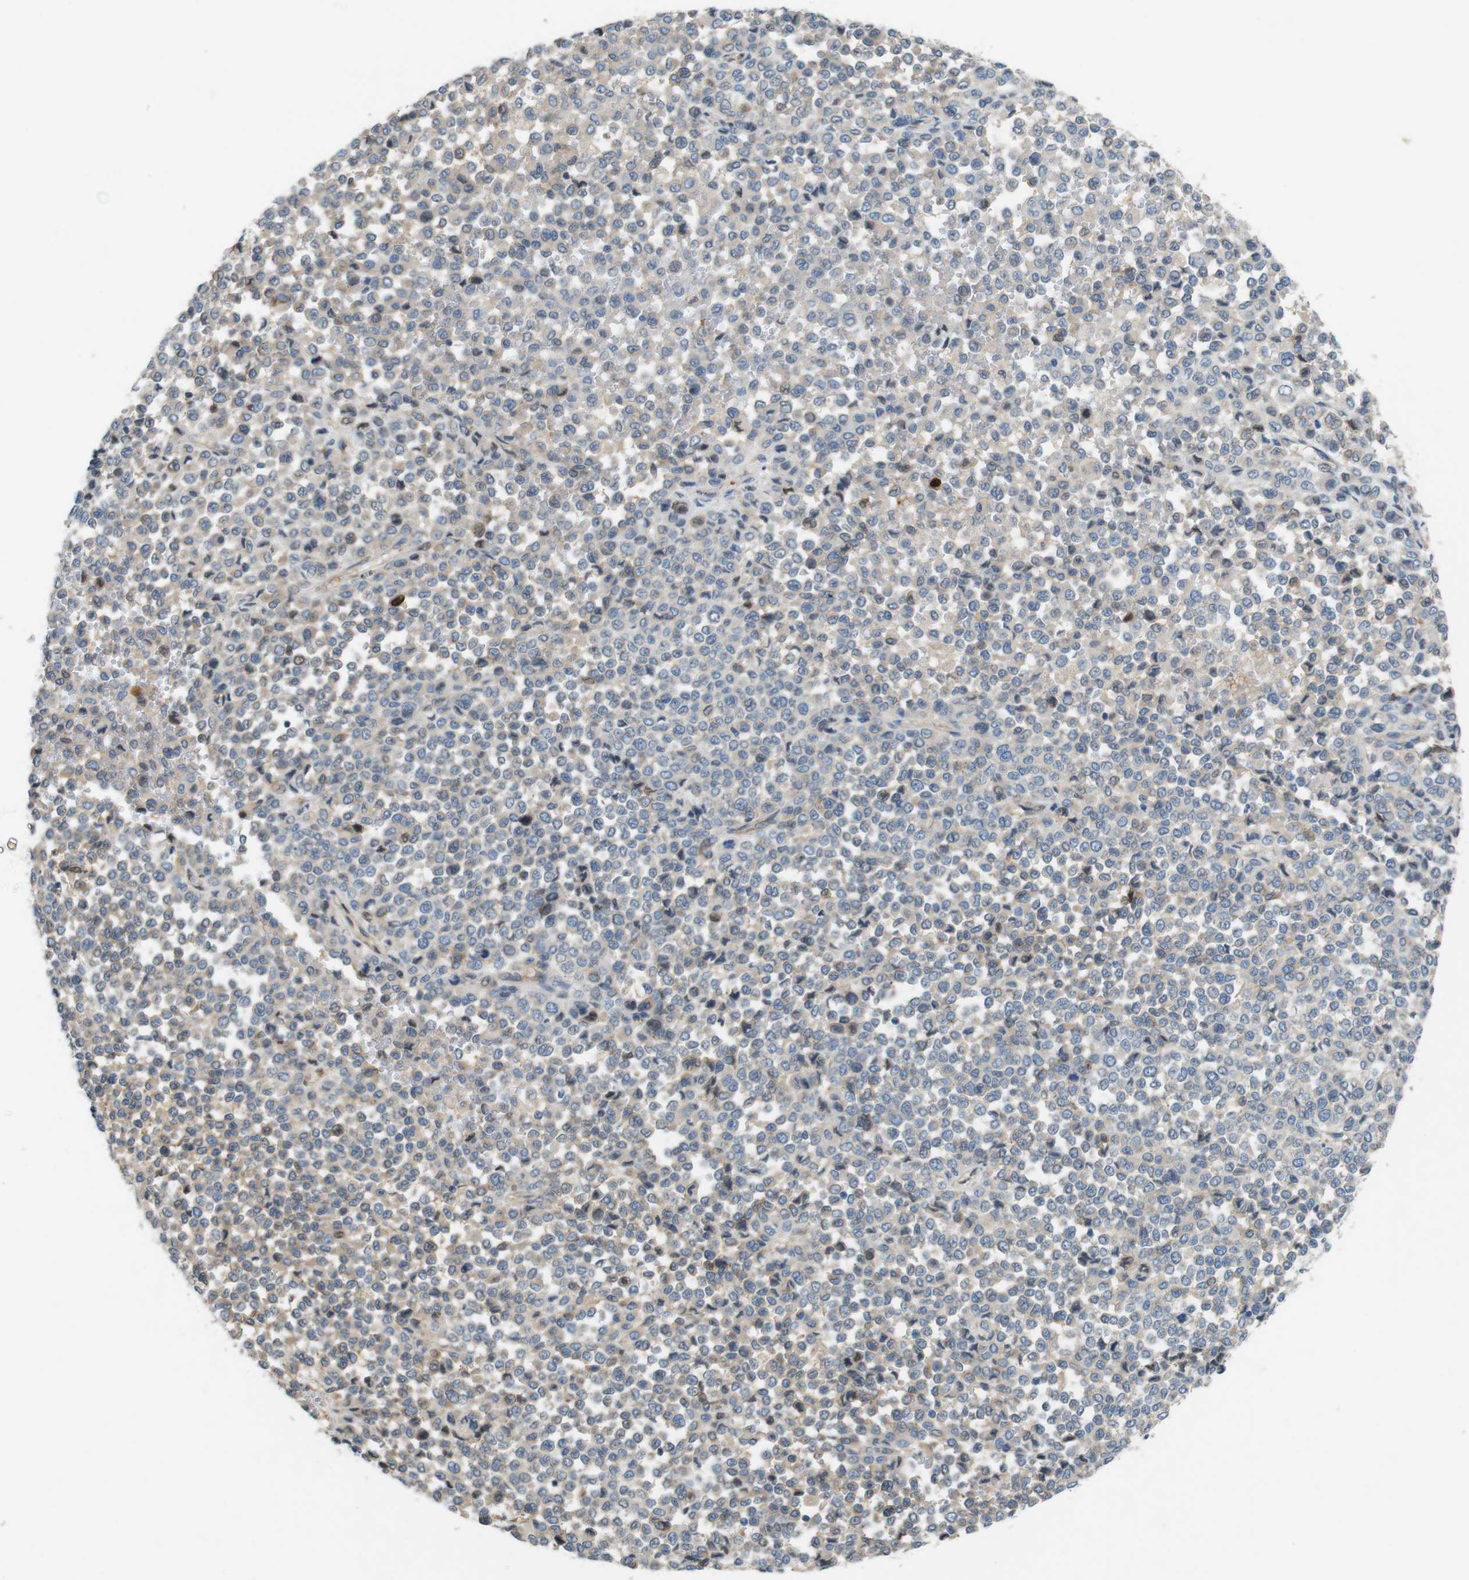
{"staining": {"intensity": "weak", "quantity": "25%-75%", "location": "cytoplasmic/membranous"}, "tissue": "melanoma", "cell_type": "Tumor cells", "image_type": "cancer", "snomed": [{"axis": "morphology", "description": "Malignant melanoma, Metastatic site"}, {"axis": "topography", "description": "Pancreas"}], "caption": "Melanoma stained with immunohistochemistry (IHC) reveals weak cytoplasmic/membranous expression in about 25%-75% of tumor cells.", "gene": "PCDH10", "patient": {"sex": "female", "age": 30}}